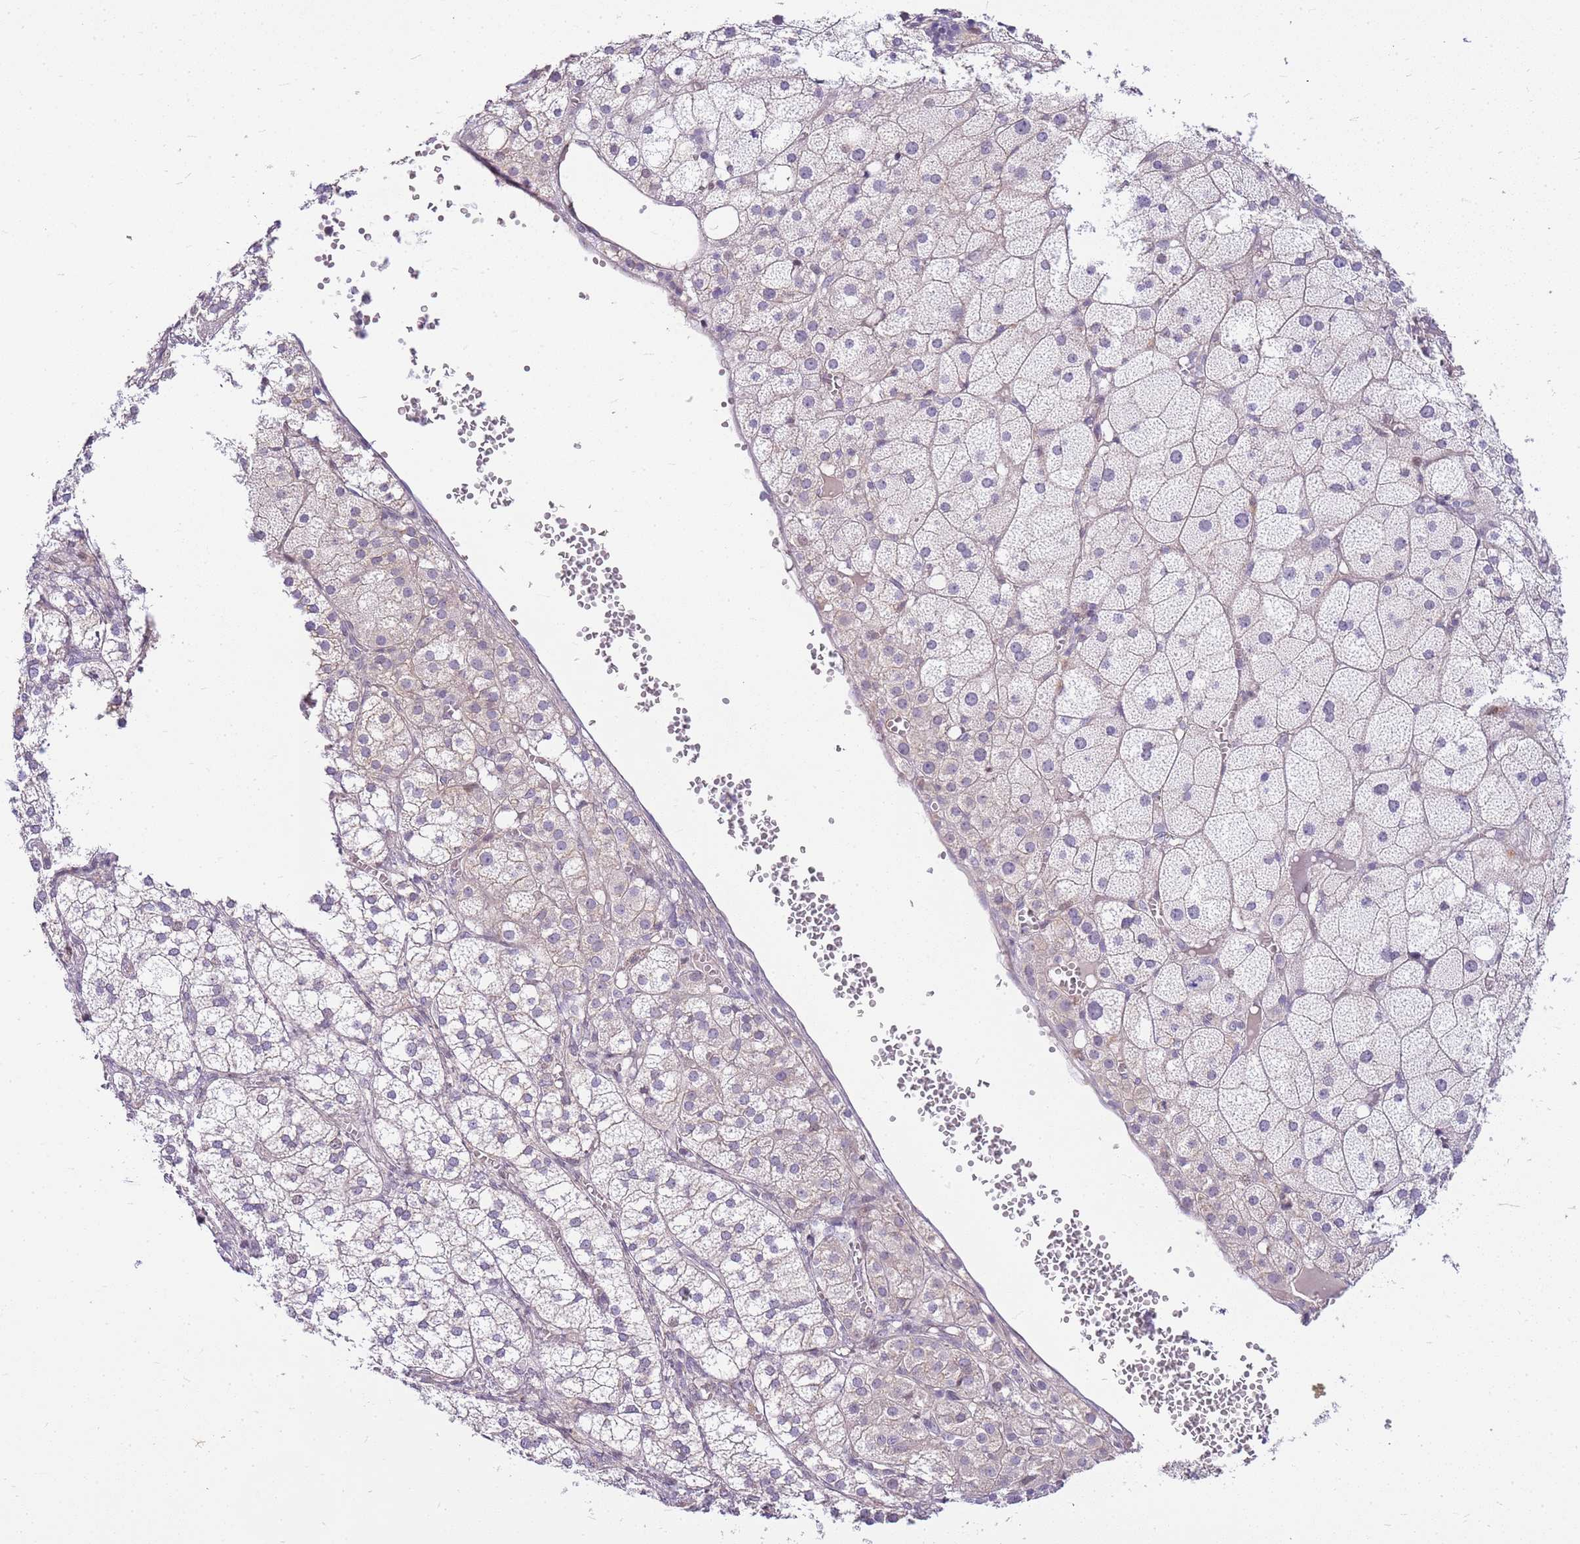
{"staining": {"intensity": "moderate", "quantity": "<25%", "location": "cytoplasmic/membranous,nuclear"}, "tissue": "adrenal gland", "cell_type": "Glandular cells", "image_type": "normal", "snomed": [{"axis": "morphology", "description": "Normal tissue, NOS"}, {"axis": "topography", "description": "Adrenal gland"}], "caption": "A photomicrograph of human adrenal gland stained for a protein displays moderate cytoplasmic/membranous,nuclear brown staining in glandular cells. (brown staining indicates protein expression, while blue staining denotes nuclei).", "gene": "CLBA1", "patient": {"sex": "female", "age": 61}}